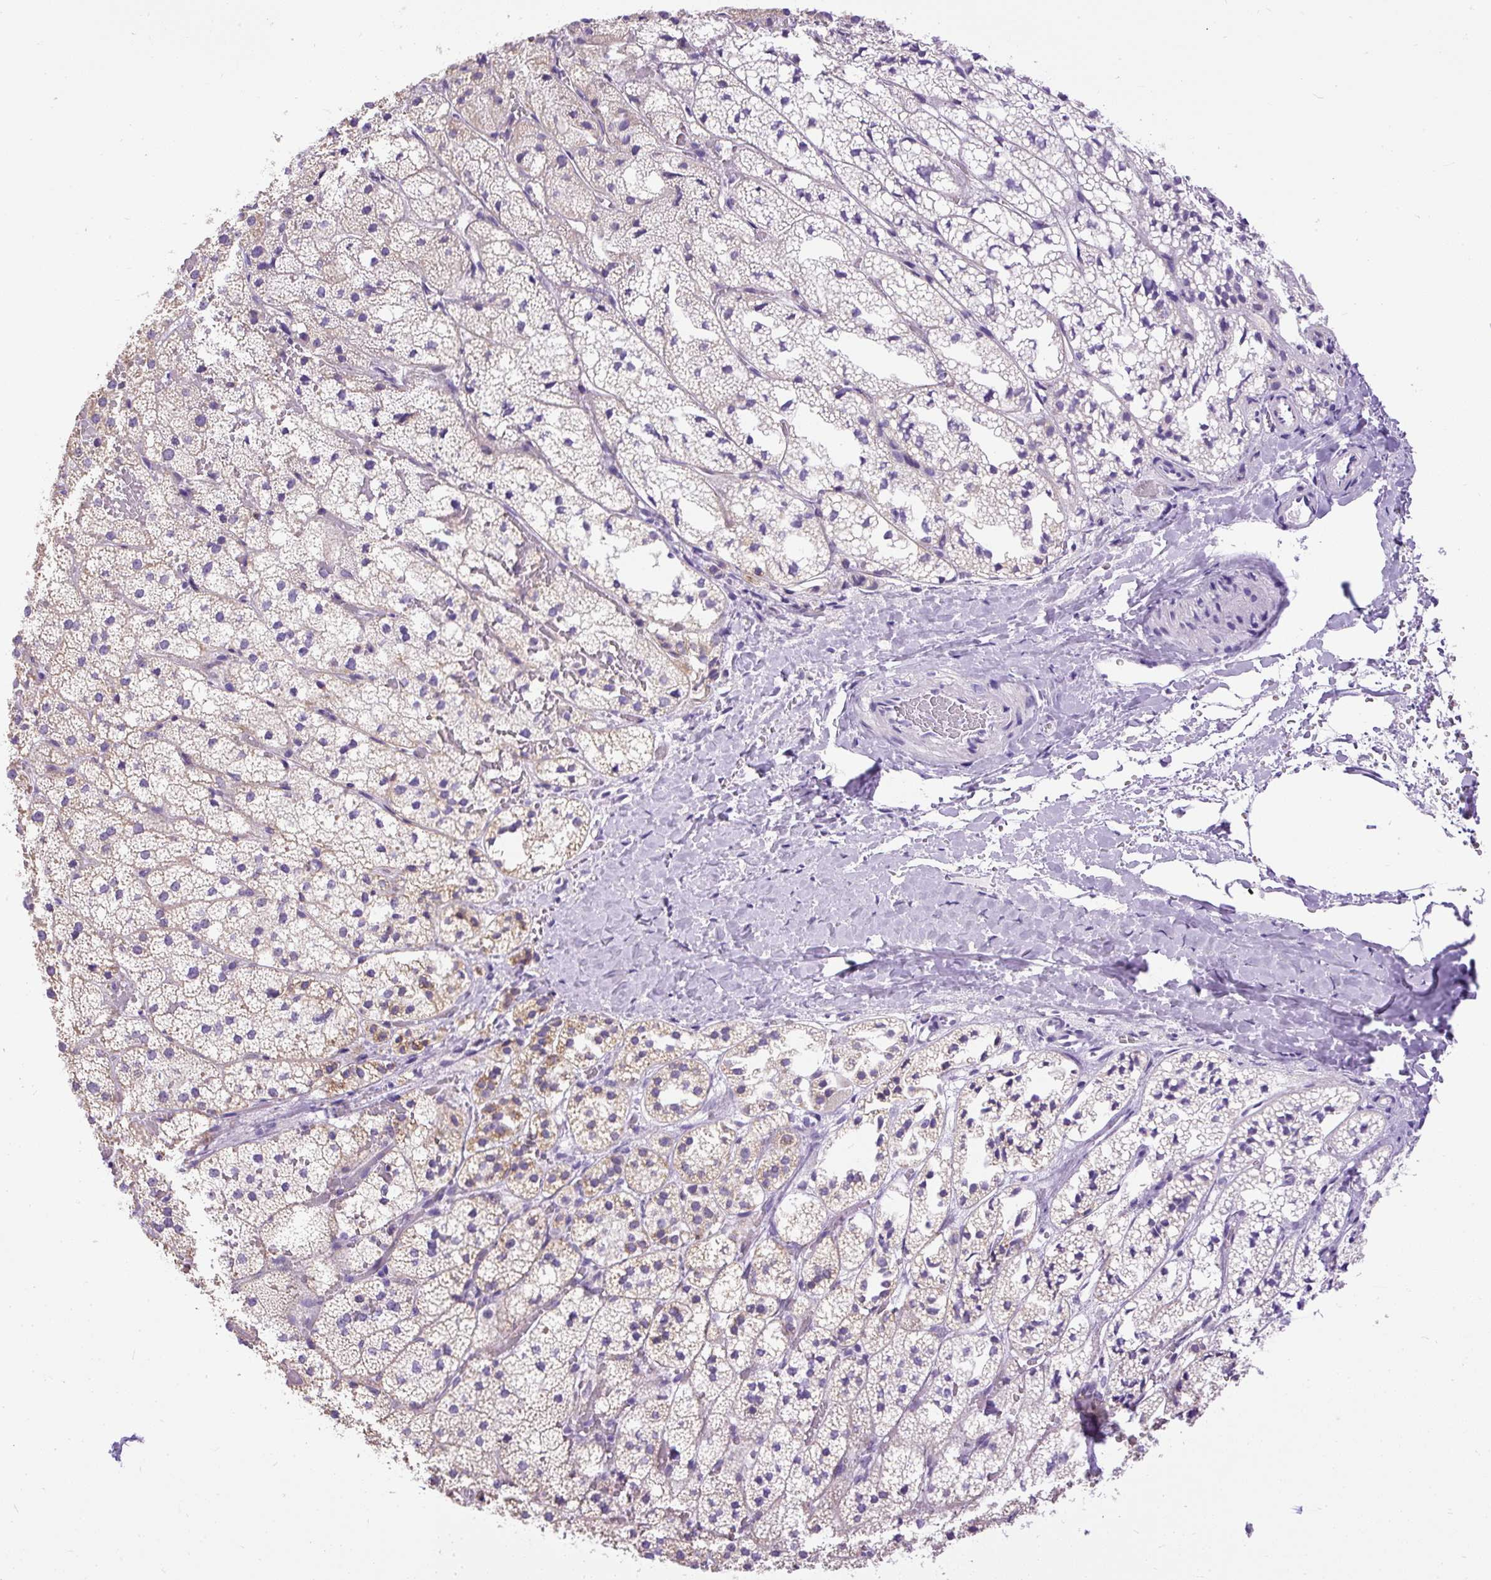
{"staining": {"intensity": "moderate", "quantity": "25%-75%", "location": "cytoplasmic/membranous"}, "tissue": "adrenal gland", "cell_type": "Glandular cells", "image_type": "normal", "snomed": [{"axis": "morphology", "description": "Normal tissue, NOS"}, {"axis": "topography", "description": "Adrenal gland"}], "caption": "DAB (3,3'-diaminobenzidine) immunohistochemical staining of unremarkable adrenal gland exhibits moderate cytoplasmic/membranous protein expression in approximately 25%-75% of glandular cells.", "gene": "SYBU", "patient": {"sex": "male", "age": 53}}